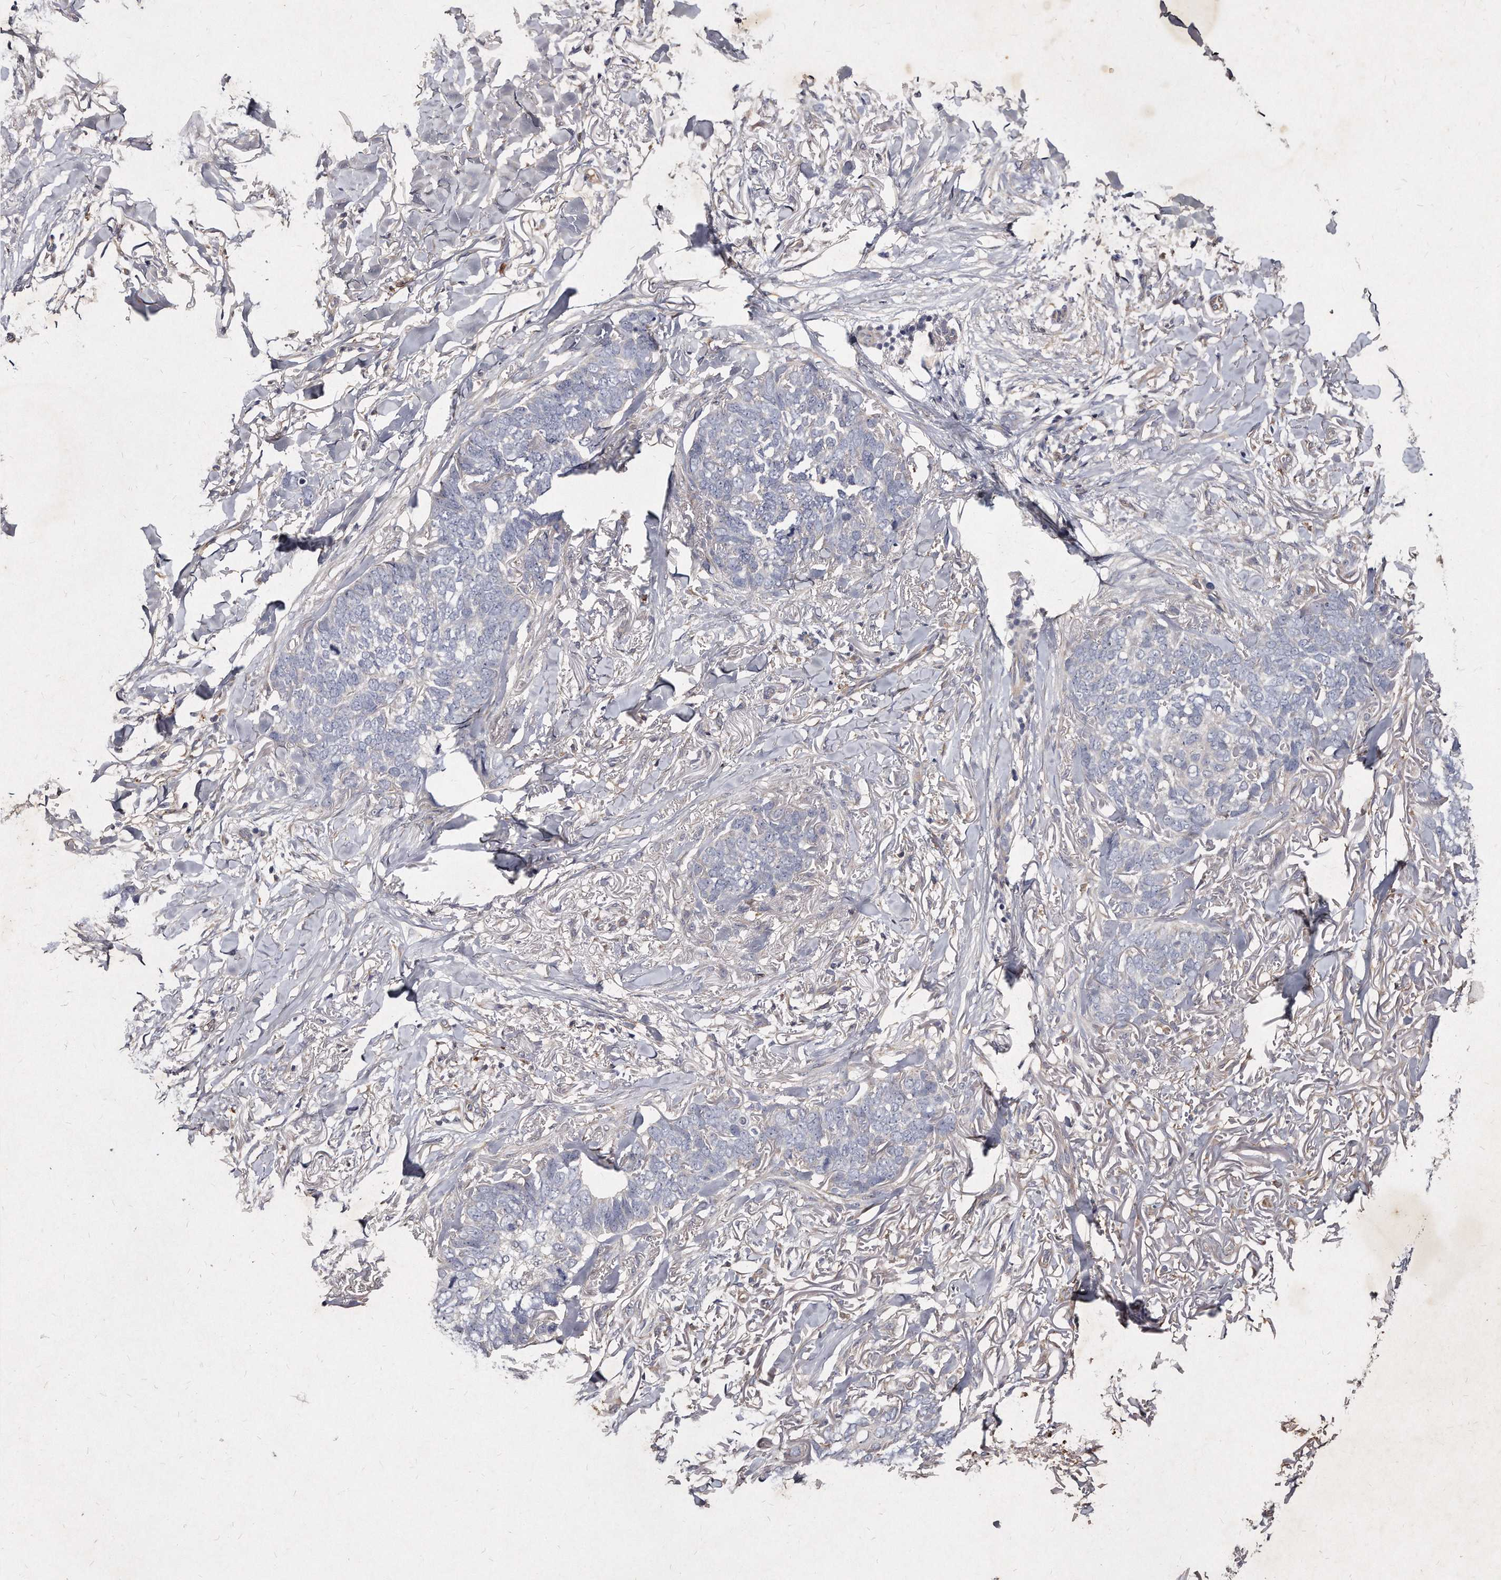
{"staining": {"intensity": "negative", "quantity": "none", "location": "none"}, "tissue": "skin cancer", "cell_type": "Tumor cells", "image_type": "cancer", "snomed": [{"axis": "morphology", "description": "Normal tissue, NOS"}, {"axis": "morphology", "description": "Basal cell carcinoma"}, {"axis": "topography", "description": "Skin"}], "caption": "Protein analysis of skin basal cell carcinoma reveals no significant staining in tumor cells.", "gene": "KLHDC3", "patient": {"sex": "male", "age": 77}}